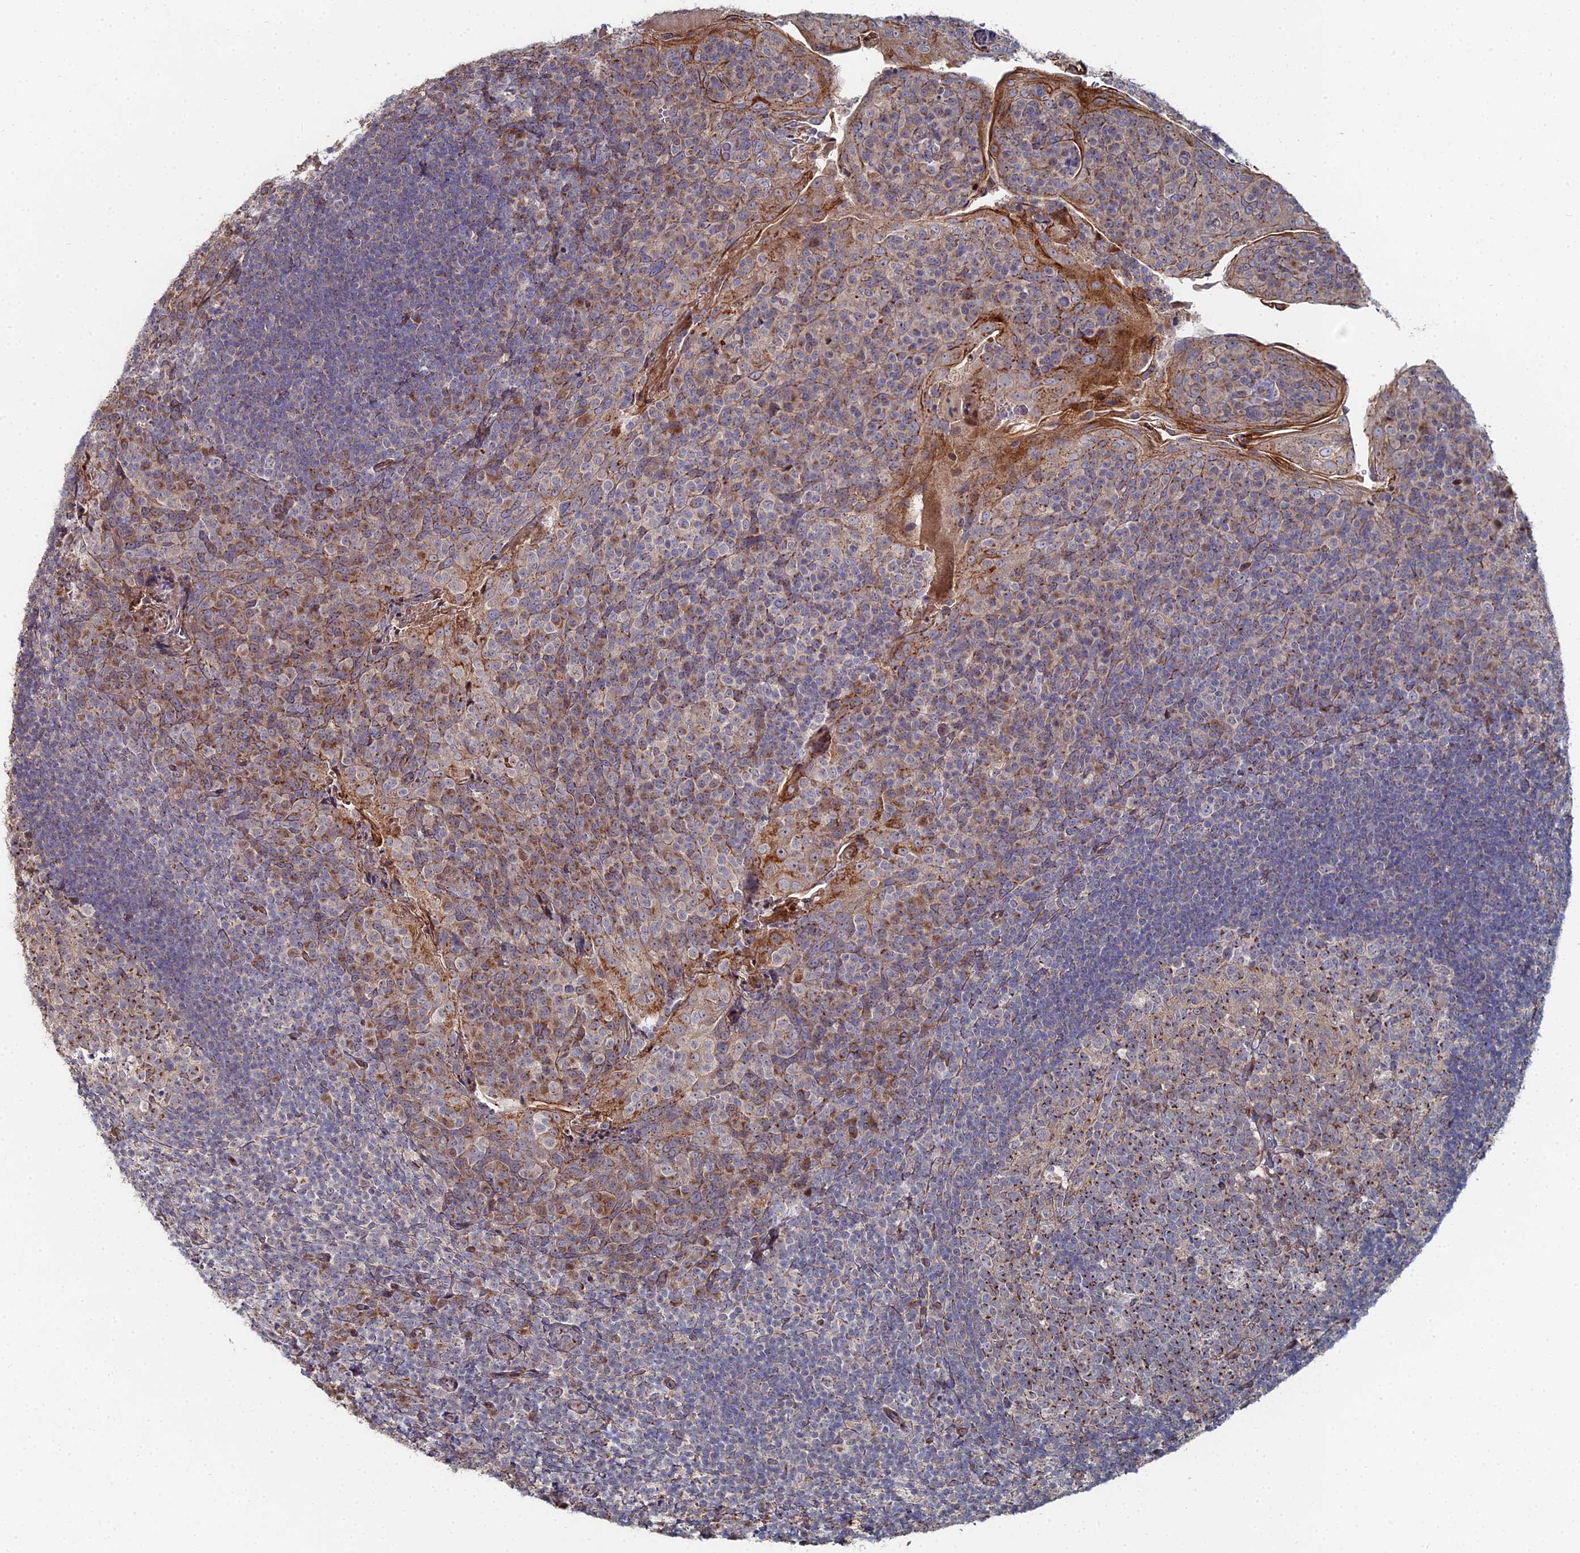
{"staining": {"intensity": "moderate", "quantity": ">75%", "location": "cytoplasmic/membranous"}, "tissue": "tonsil", "cell_type": "Germinal center cells", "image_type": "normal", "snomed": [{"axis": "morphology", "description": "Normal tissue, NOS"}, {"axis": "topography", "description": "Tonsil"}], "caption": "Protein expression analysis of benign tonsil exhibits moderate cytoplasmic/membranous expression in about >75% of germinal center cells.", "gene": "SGMS1", "patient": {"sex": "male", "age": 17}}